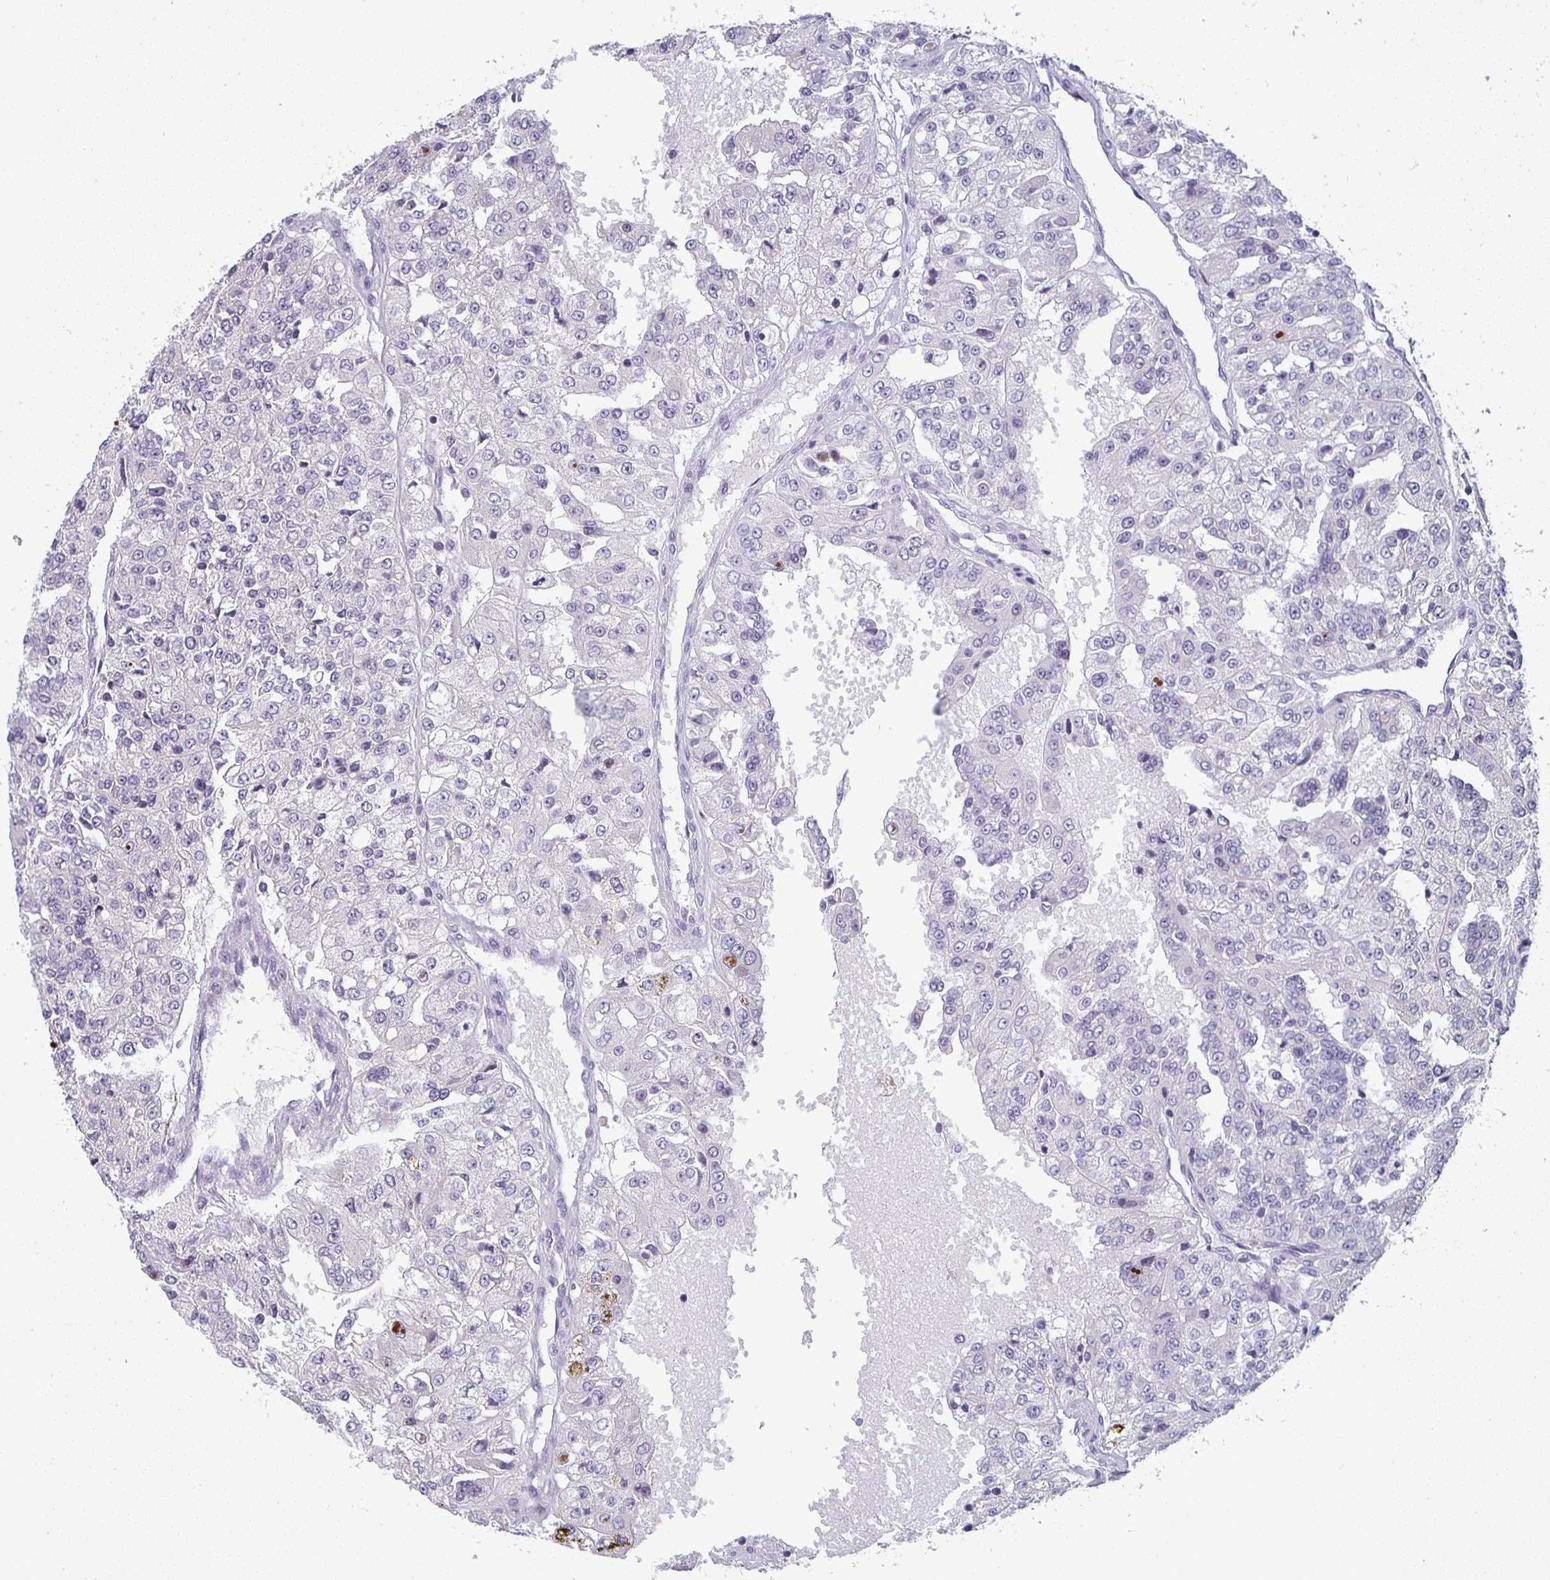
{"staining": {"intensity": "negative", "quantity": "none", "location": "none"}, "tissue": "renal cancer", "cell_type": "Tumor cells", "image_type": "cancer", "snomed": [{"axis": "morphology", "description": "Adenocarcinoma, NOS"}, {"axis": "topography", "description": "Kidney"}], "caption": "This micrograph is of adenocarcinoma (renal) stained with IHC to label a protein in brown with the nuclei are counter-stained blue. There is no expression in tumor cells. (DAB immunohistochemistry visualized using brightfield microscopy, high magnification).", "gene": "CTHRC1", "patient": {"sex": "female", "age": 63}}